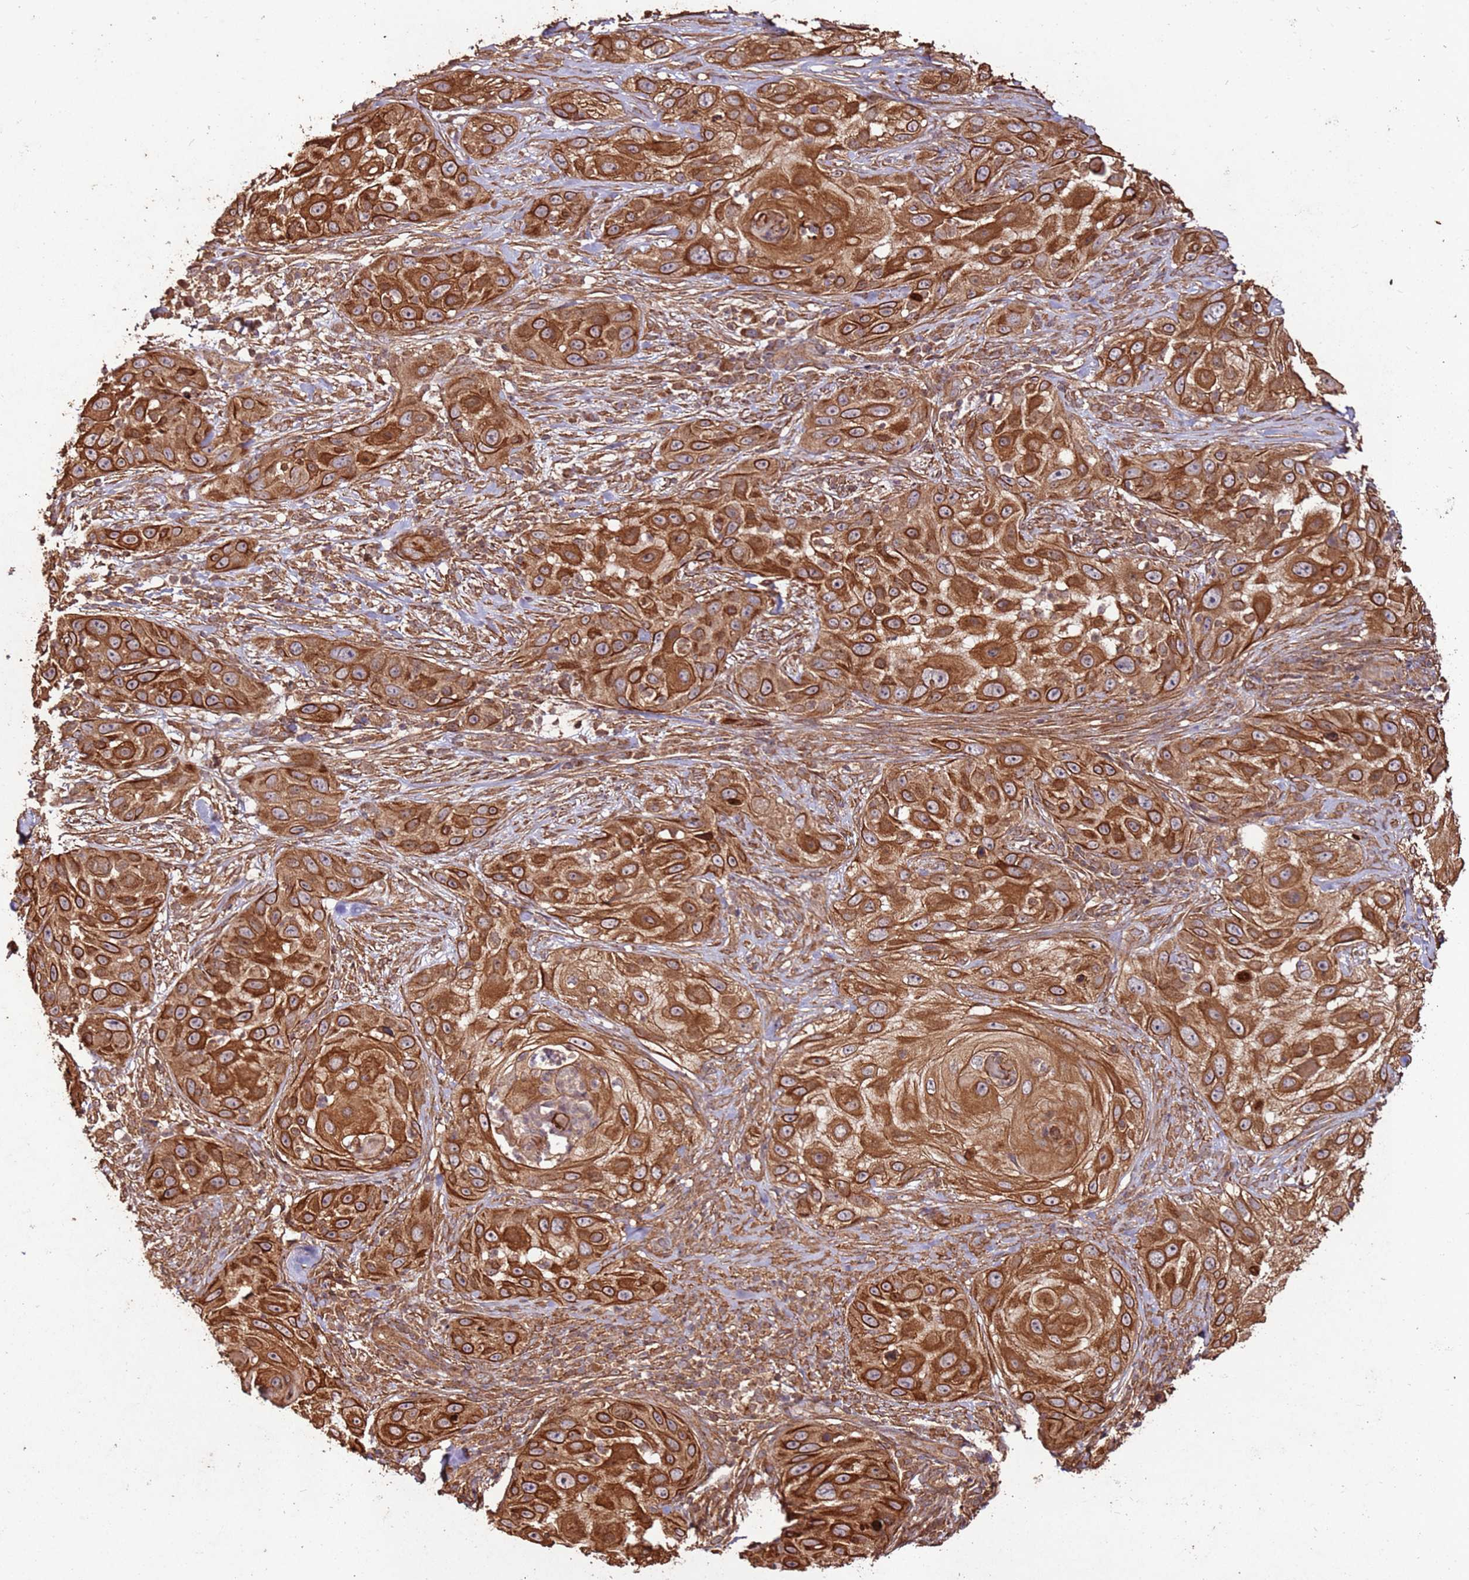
{"staining": {"intensity": "strong", "quantity": ">75%", "location": "cytoplasmic/membranous"}, "tissue": "skin cancer", "cell_type": "Tumor cells", "image_type": "cancer", "snomed": [{"axis": "morphology", "description": "Squamous cell carcinoma, NOS"}, {"axis": "topography", "description": "Skin"}], "caption": "This micrograph exhibits skin cancer stained with IHC to label a protein in brown. The cytoplasmic/membranous of tumor cells show strong positivity for the protein. Nuclei are counter-stained blue.", "gene": "FAM186A", "patient": {"sex": "female", "age": 44}}